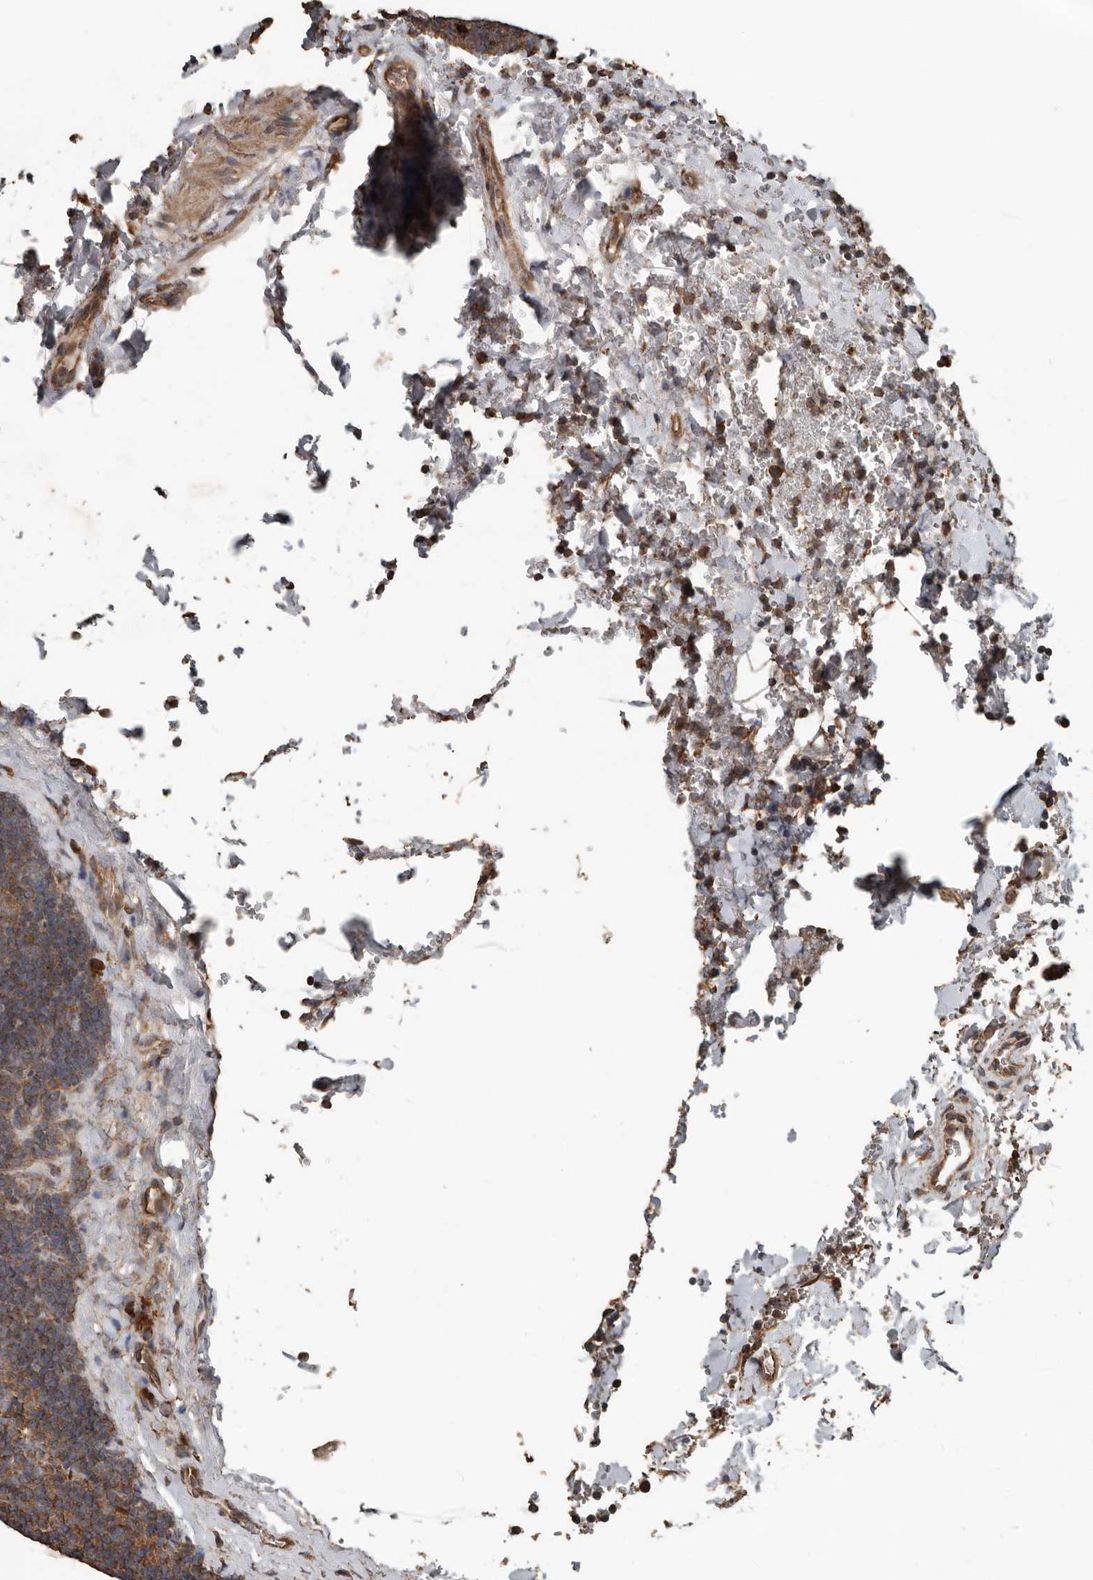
{"staining": {"intensity": "moderate", "quantity": ">75%", "location": "cytoplasmic/membranous"}, "tissue": "lymph node", "cell_type": "Germinal center cells", "image_type": "normal", "snomed": [{"axis": "morphology", "description": "Normal tissue, NOS"}, {"axis": "topography", "description": "Lymph node"}], "caption": "Moderate cytoplasmic/membranous staining for a protein is identified in approximately >75% of germinal center cells of unremarkable lymph node using IHC.", "gene": "RNF207", "patient": {"sex": "female", "age": 22}}